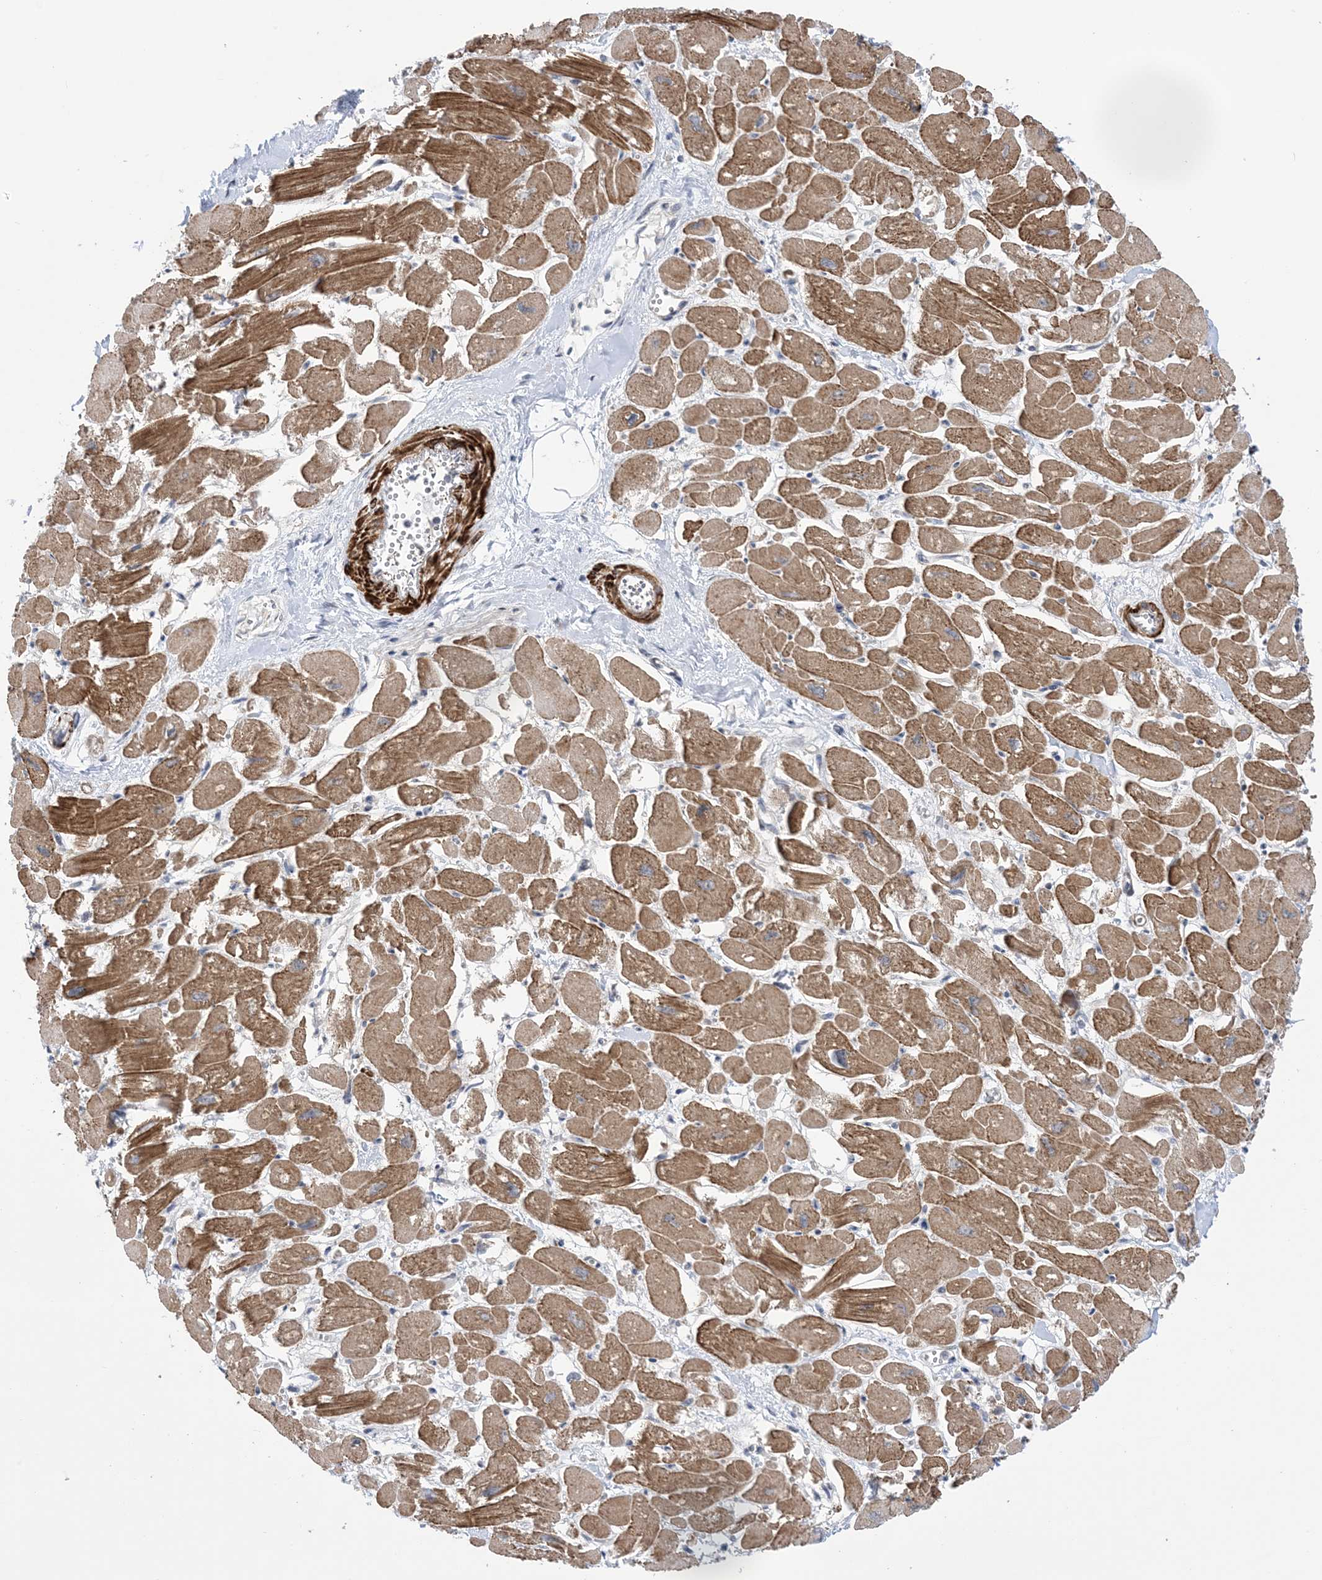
{"staining": {"intensity": "moderate", "quantity": ">75%", "location": "cytoplasmic/membranous"}, "tissue": "heart muscle", "cell_type": "Cardiomyocytes", "image_type": "normal", "snomed": [{"axis": "morphology", "description": "Normal tissue, NOS"}, {"axis": "topography", "description": "Heart"}], "caption": "Normal heart muscle shows moderate cytoplasmic/membranous expression in about >75% of cardiomyocytes, visualized by immunohistochemistry.", "gene": "ZNF8", "patient": {"sex": "male", "age": 54}}